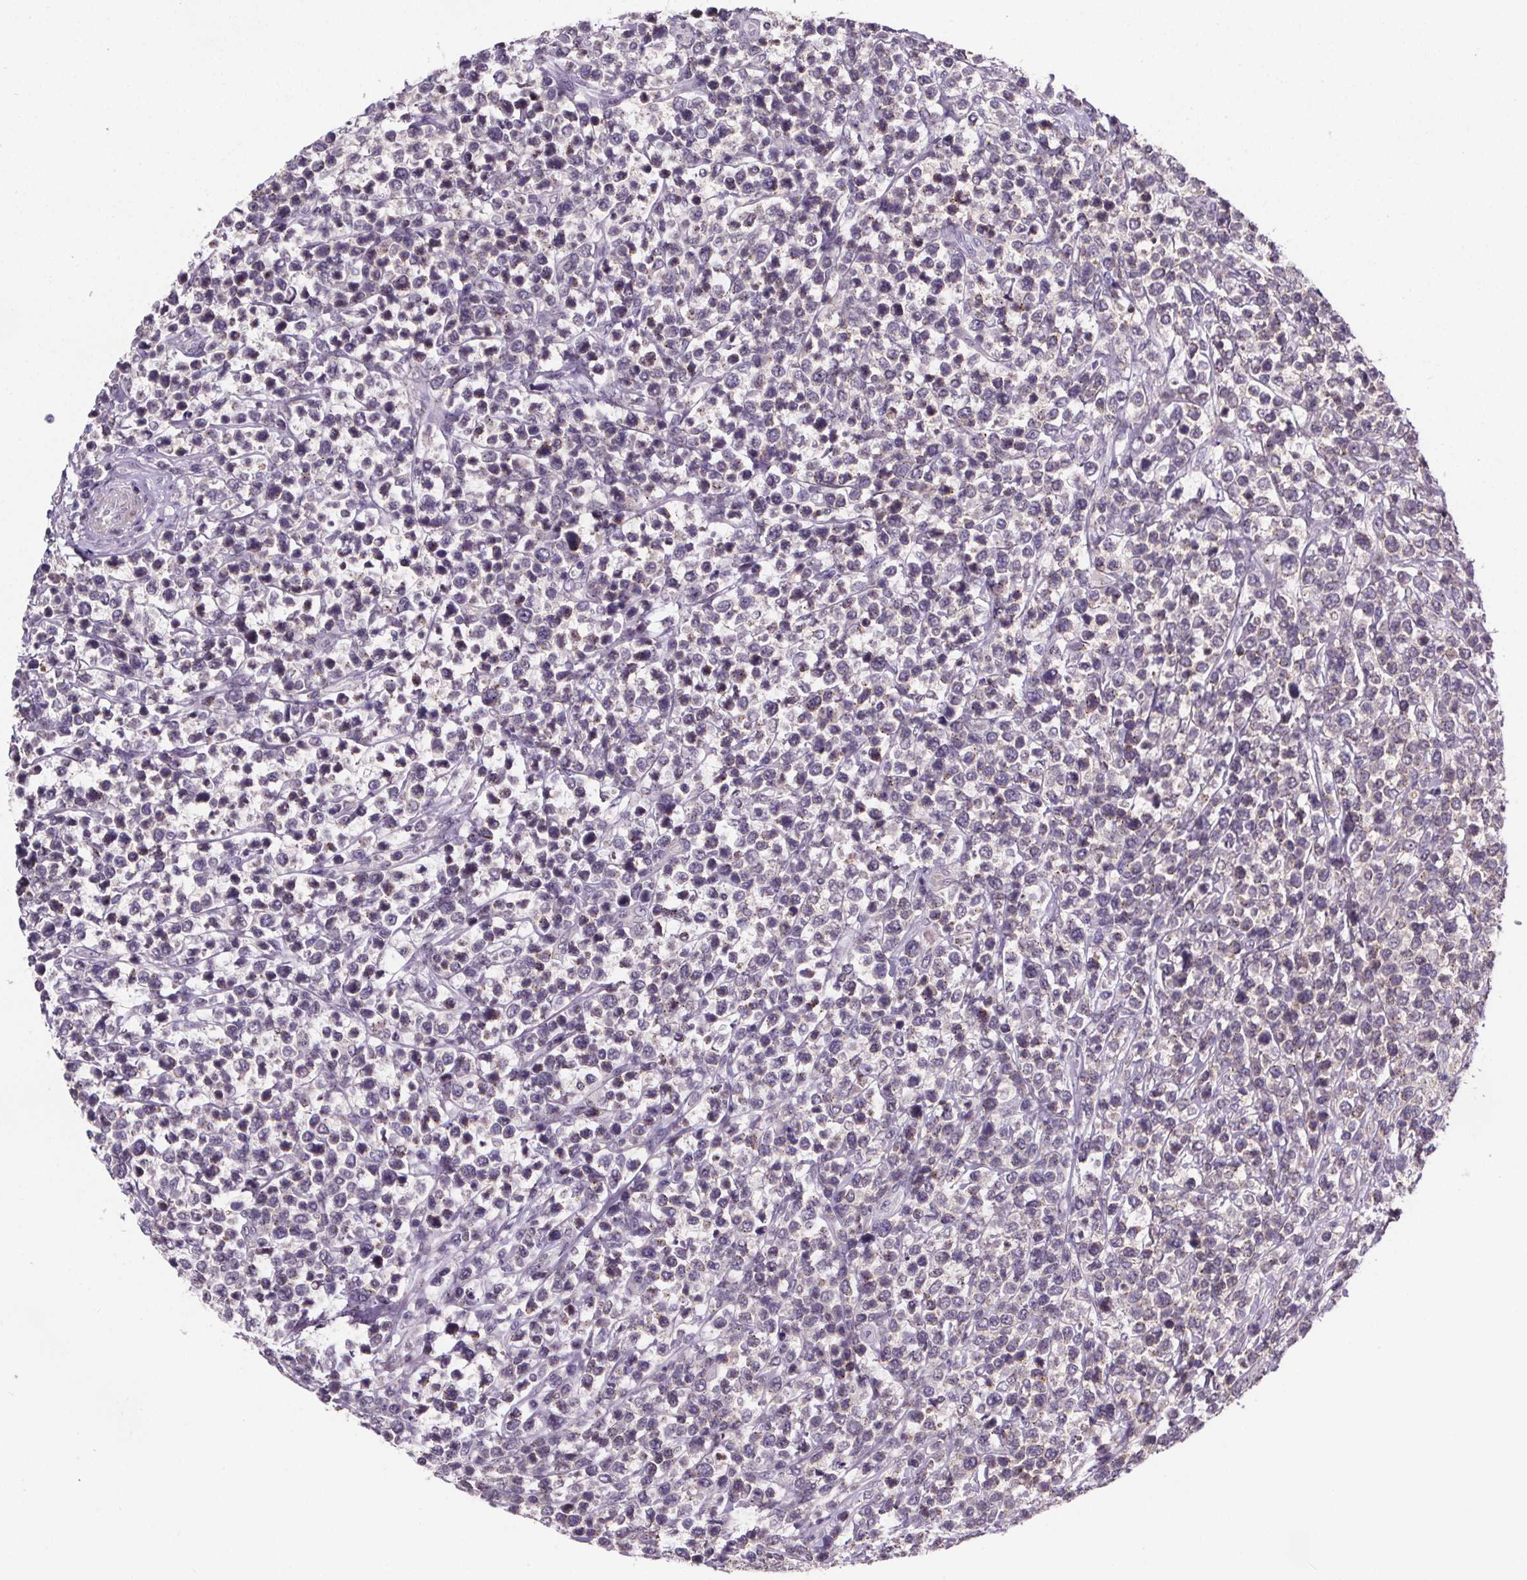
{"staining": {"intensity": "negative", "quantity": "none", "location": "none"}, "tissue": "lymphoma", "cell_type": "Tumor cells", "image_type": "cancer", "snomed": [{"axis": "morphology", "description": "Malignant lymphoma, non-Hodgkin's type, High grade"}, {"axis": "topography", "description": "Soft tissue"}], "caption": "High magnification brightfield microscopy of lymphoma stained with DAB (3,3'-diaminobenzidine) (brown) and counterstained with hematoxylin (blue): tumor cells show no significant expression. (Immunohistochemistry, brightfield microscopy, high magnification).", "gene": "TTC12", "patient": {"sex": "female", "age": 56}}